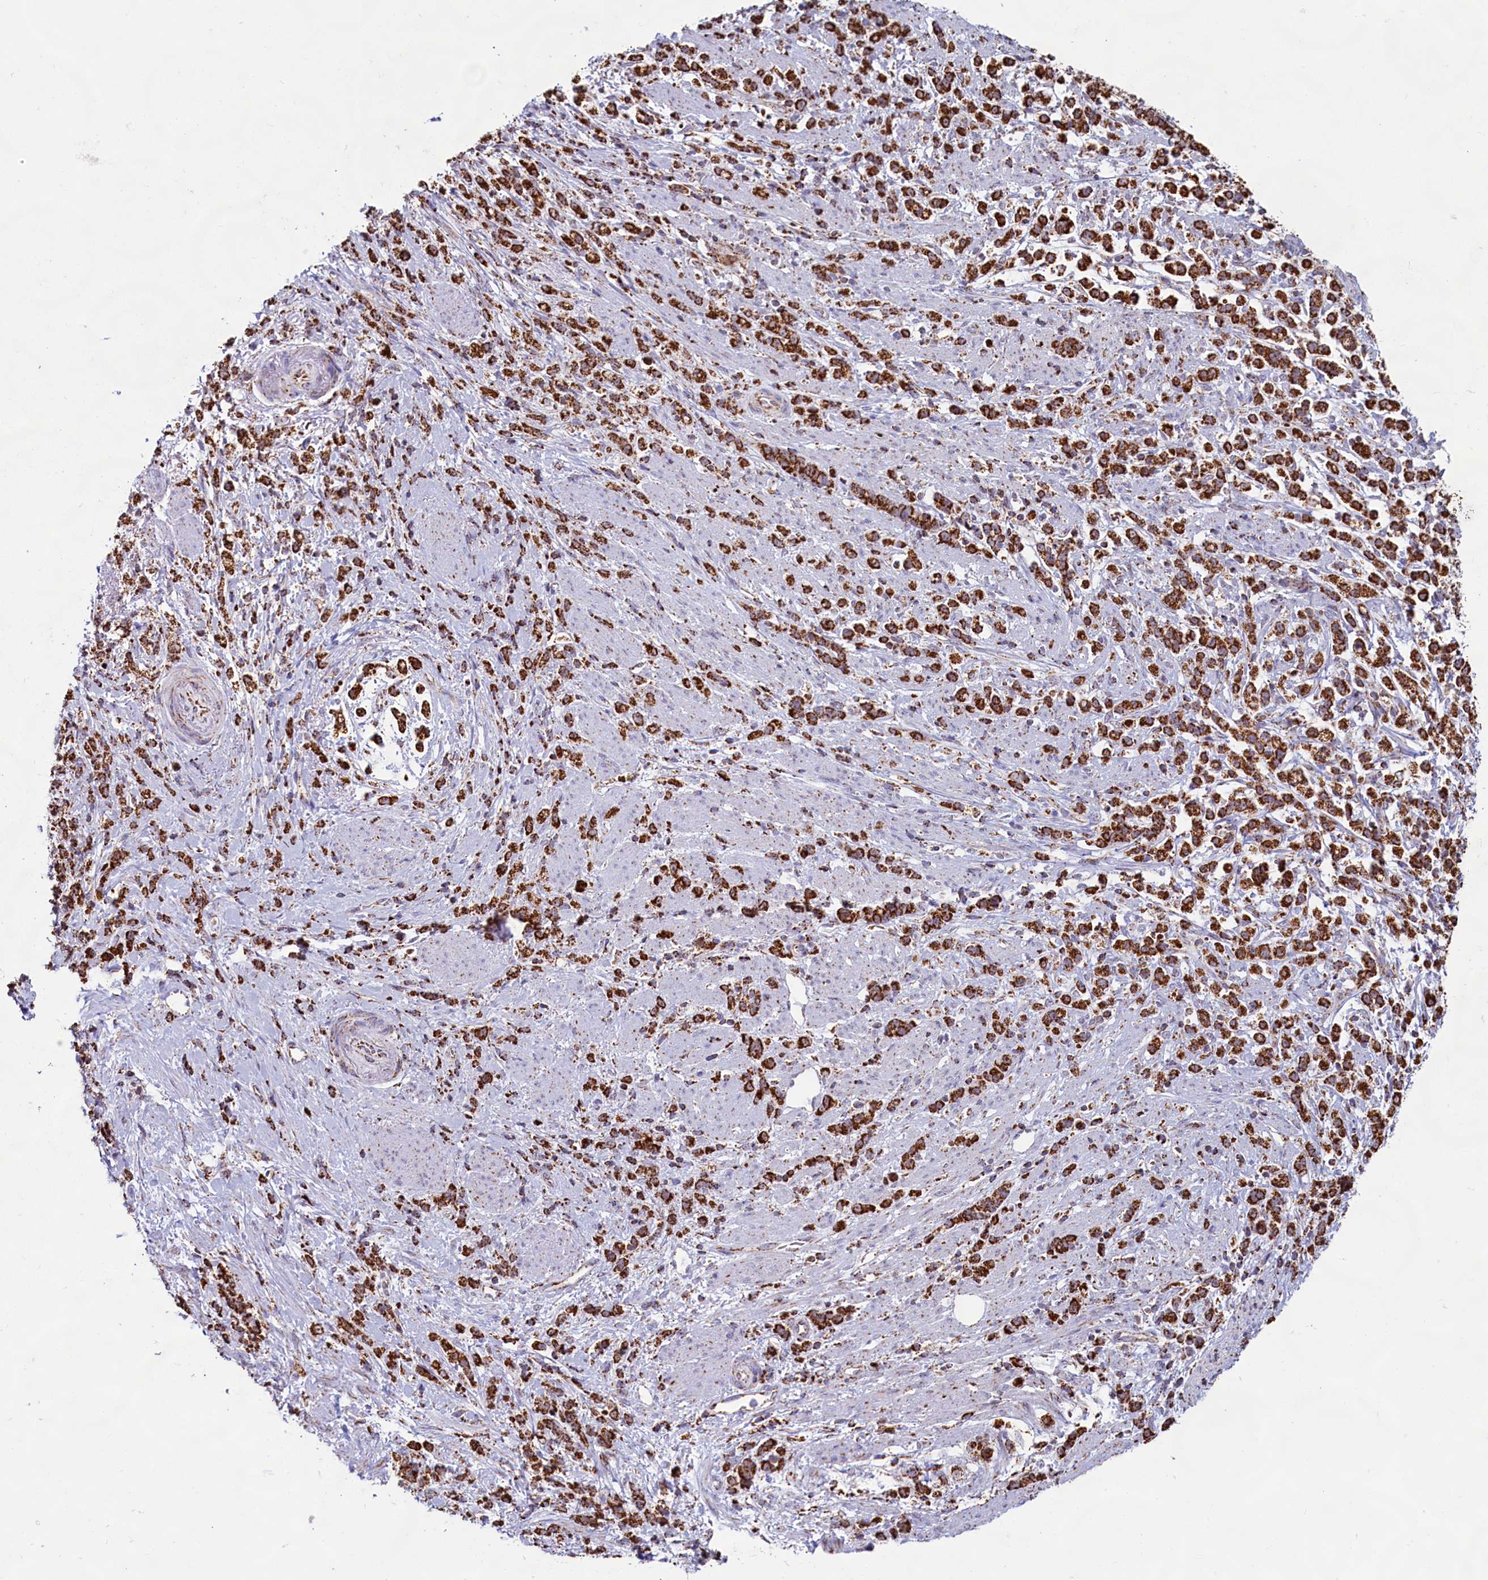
{"staining": {"intensity": "strong", "quantity": ">75%", "location": "cytoplasmic/membranous"}, "tissue": "stomach cancer", "cell_type": "Tumor cells", "image_type": "cancer", "snomed": [{"axis": "morphology", "description": "Adenocarcinoma, NOS"}, {"axis": "topography", "description": "Stomach"}], "caption": "Strong cytoplasmic/membranous staining for a protein is present in about >75% of tumor cells of stomach cancer using IHC.", "gene": "C1D", "patient": {"sex": "female", "age": 60}}